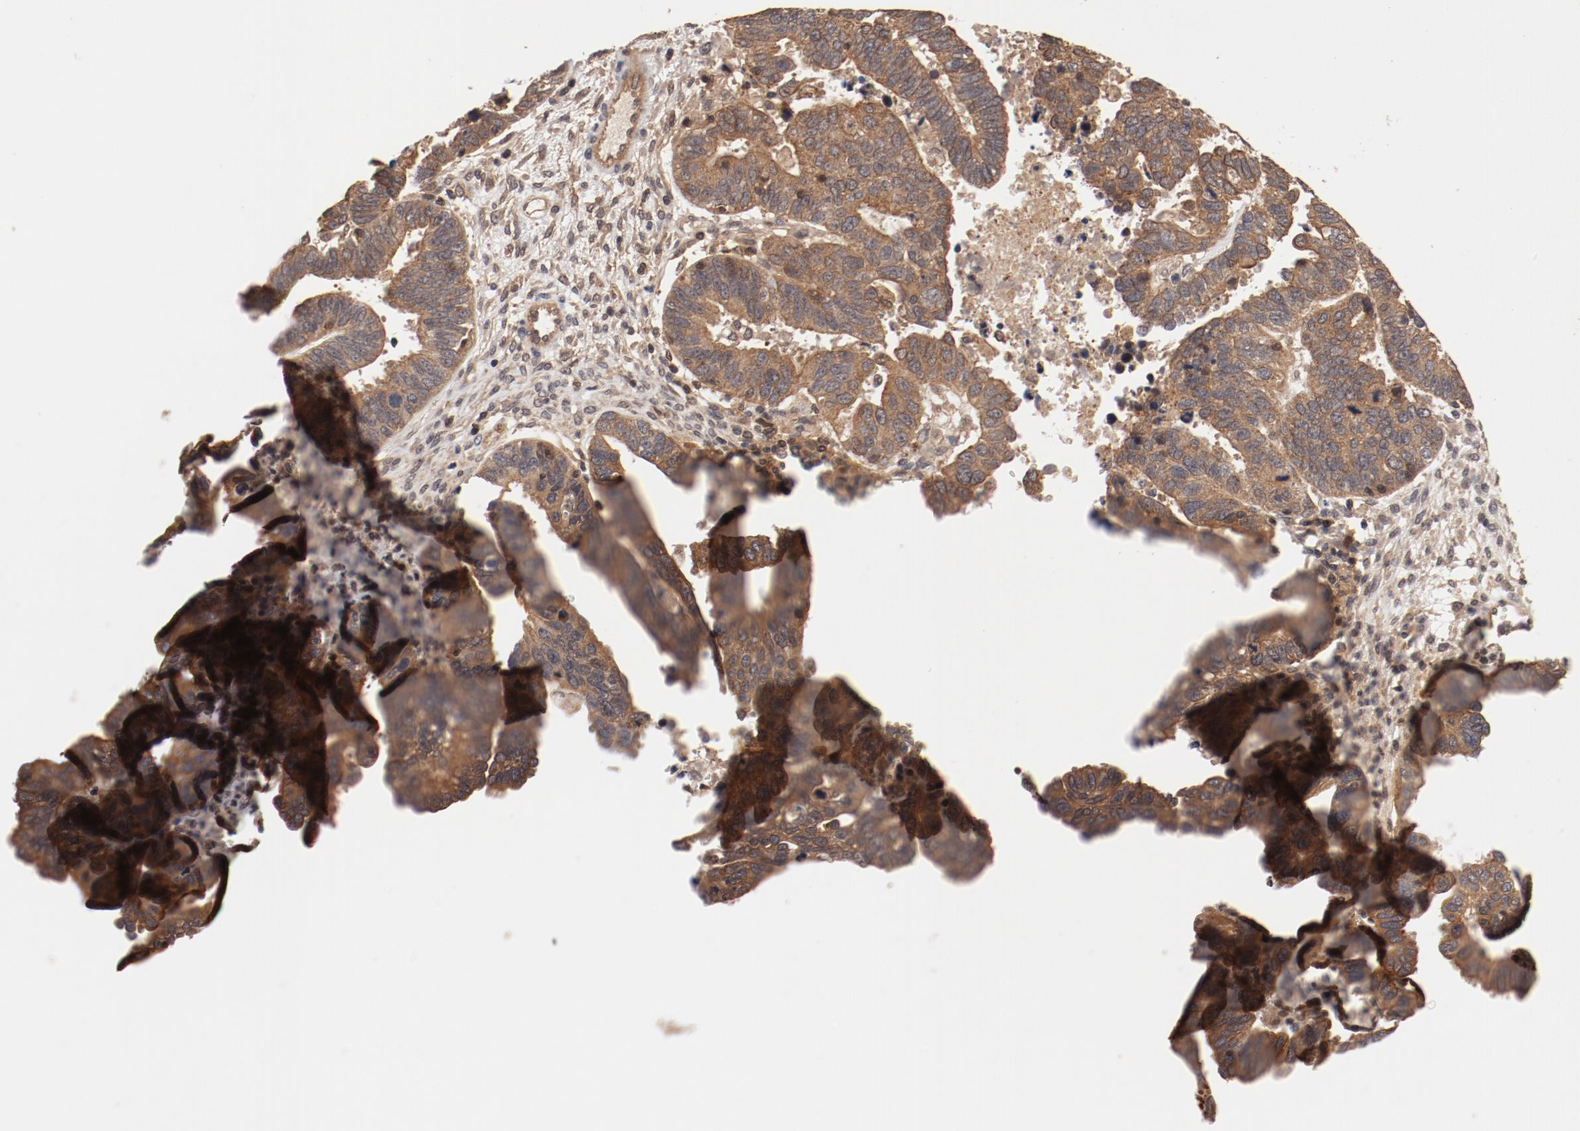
{"staining": {"intensity": "moderate", "quantity": ">75%", "location": "cytoplasmic/membranous"}, "tissue": "ovarian cancer", "cell_type": "Tumor cells", "image_type": "cancer", "snomed": [{"axis": "morphology", "description": "Carcinoma, endometroid"}, {"axis": "morphology", "description": "Cystadenocarcinoma, serous, NOS"}, {"axis": "topography", "description": "Ovary"}], "caption": "Immunohistochemistry (IHC) staining of ovarian cancer (serous cystadenocarcinoma), which shows medium levels of moderate cytoplasmic/membranous expression in about >75% of tumor cells indicating moderate cytoplasmic/membranous protein expression. The staining was performed using DAB (3,3'-diaminobenzidine) (brown) for protein detection and nuclei were counterstained in hematoxylin (blue).", "gene": "GUF1", "patient": {"sex": "female", "age": 45}}